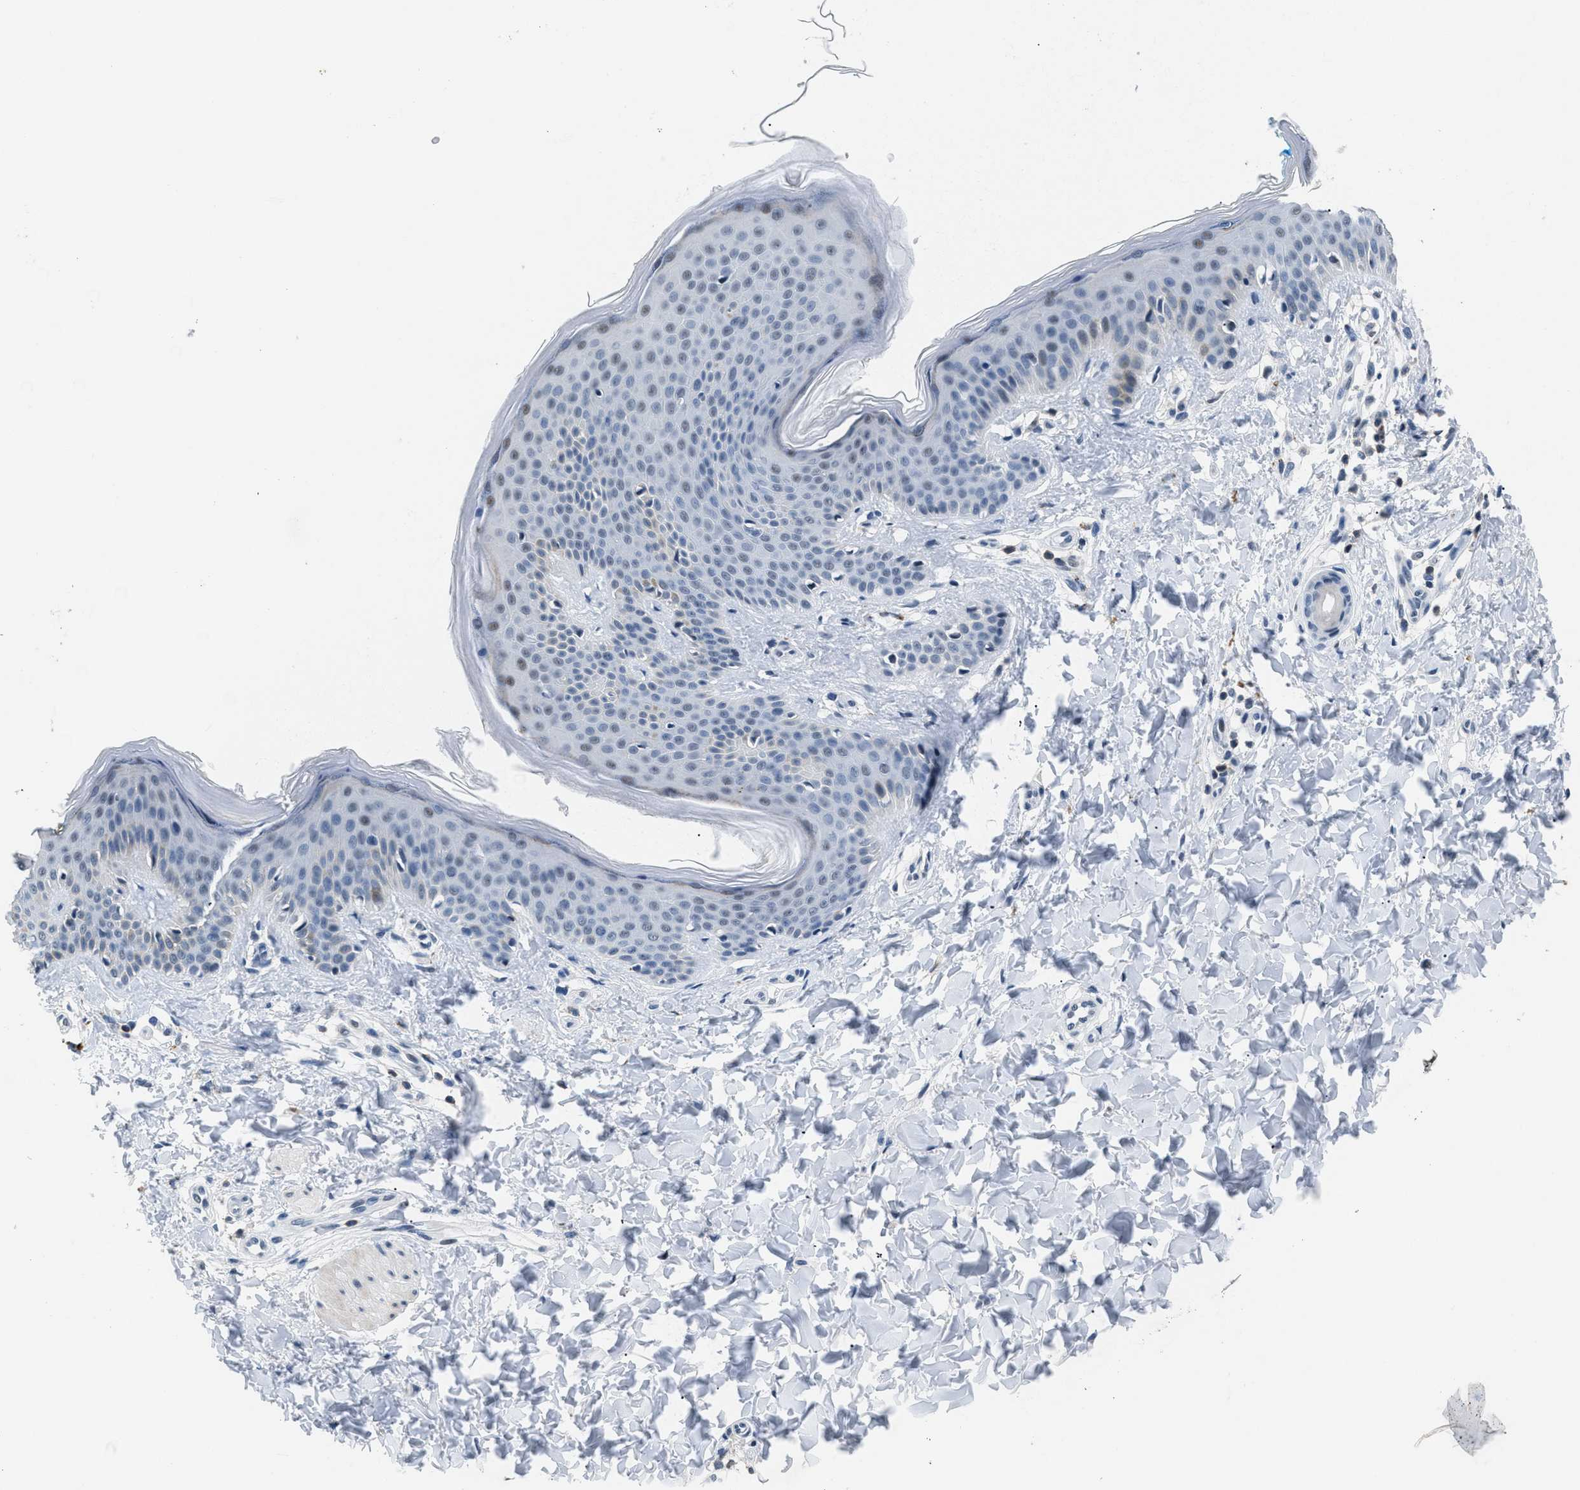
{"staining": {"intensity": "negative", "quantity": "none", "location": "none"}, "tissue": "skin", "cell_type": "Fibroblasts", "image_type": "normal", "snomed": [{"axis": "morphology", "description": "Normal tissue, NOS"}, {"axis": "topography", "description": "Skin"}], "caption": "Fibroblasts are negative for brown protein staining in normal skin. (DAB immunohistochemistry (IHC) with hematoxylin counter stain).", "gene": "KCNC3", "patient": {"sex": "female", "age": 17}}